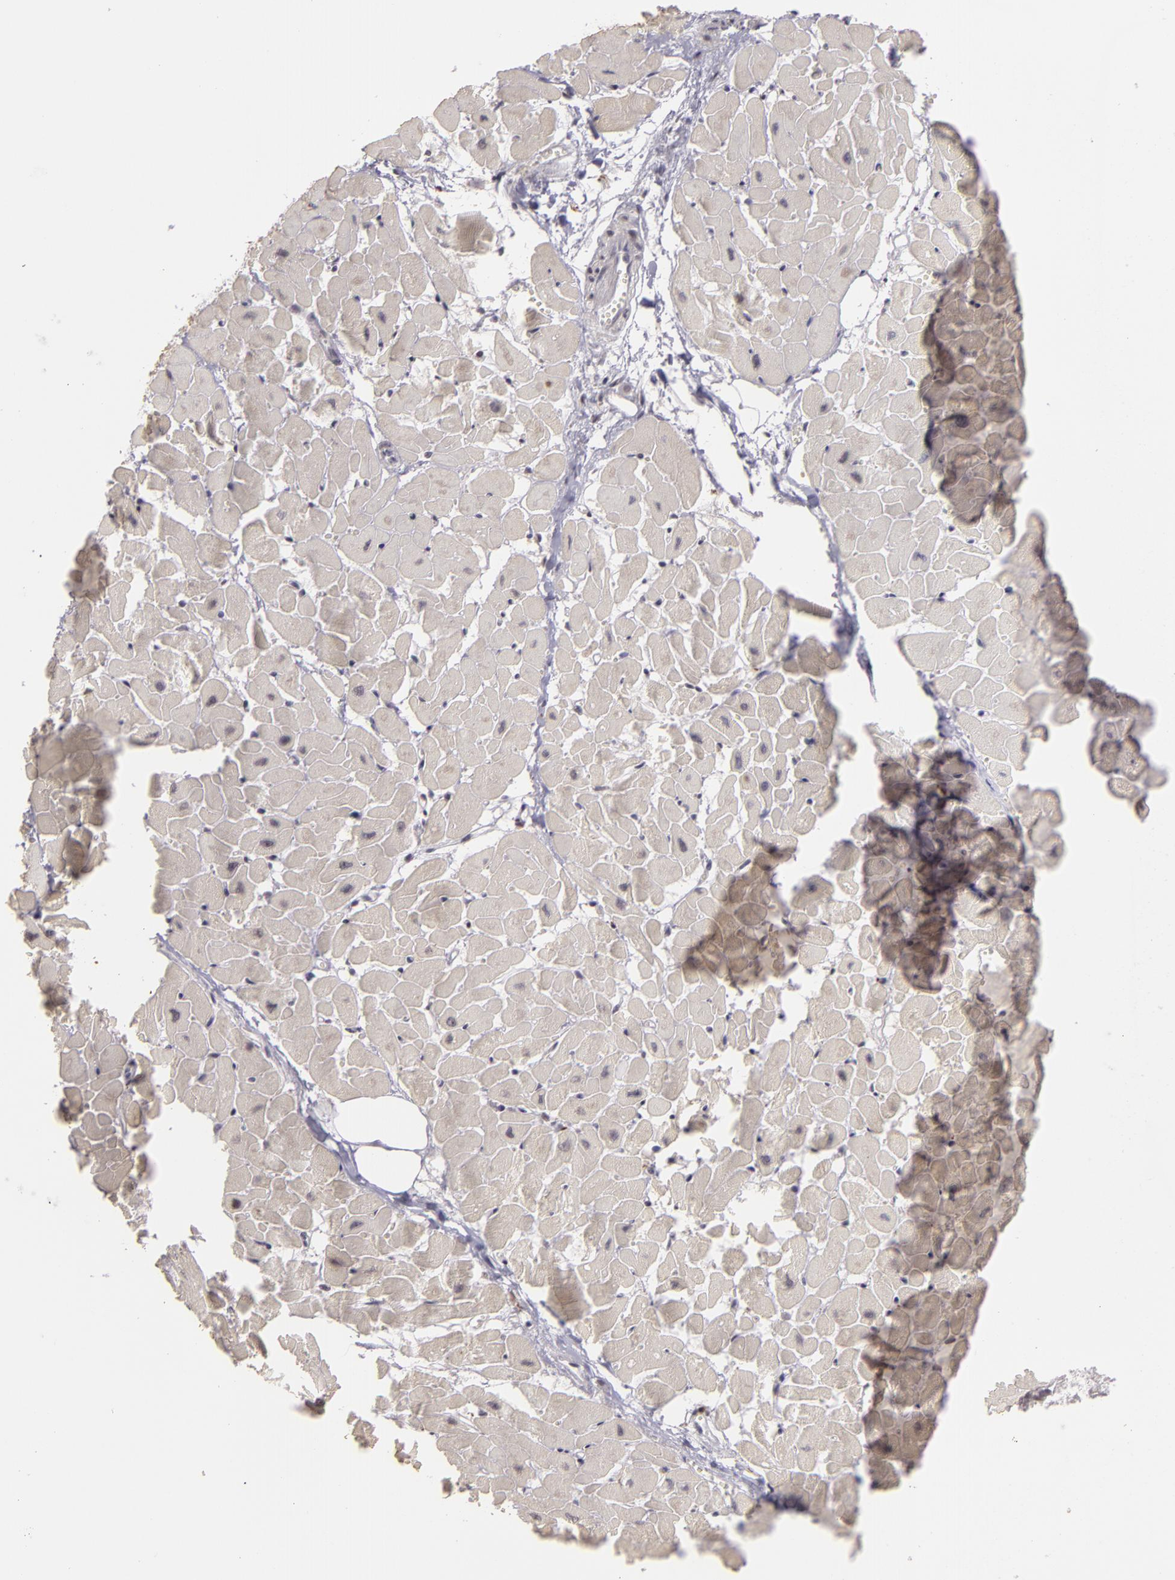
{"staining": {"intensity": "negative", "quantity": "none", "location": "none"}, "tissue": "heart muscle", "cell_type": "Cardiomyocytes", "image_type": "normal", "snomed": [{"axis": "morphology", "description": "Normal tissue, NOS"}, {"axis": "topography", "description": "Heart"}], "caption": "Heart muscle stained for a protein using IHC shows no positivity cardiomyocytes.", "gene": "RRP7A", "patient": {"sex": "female", "age": 19}}